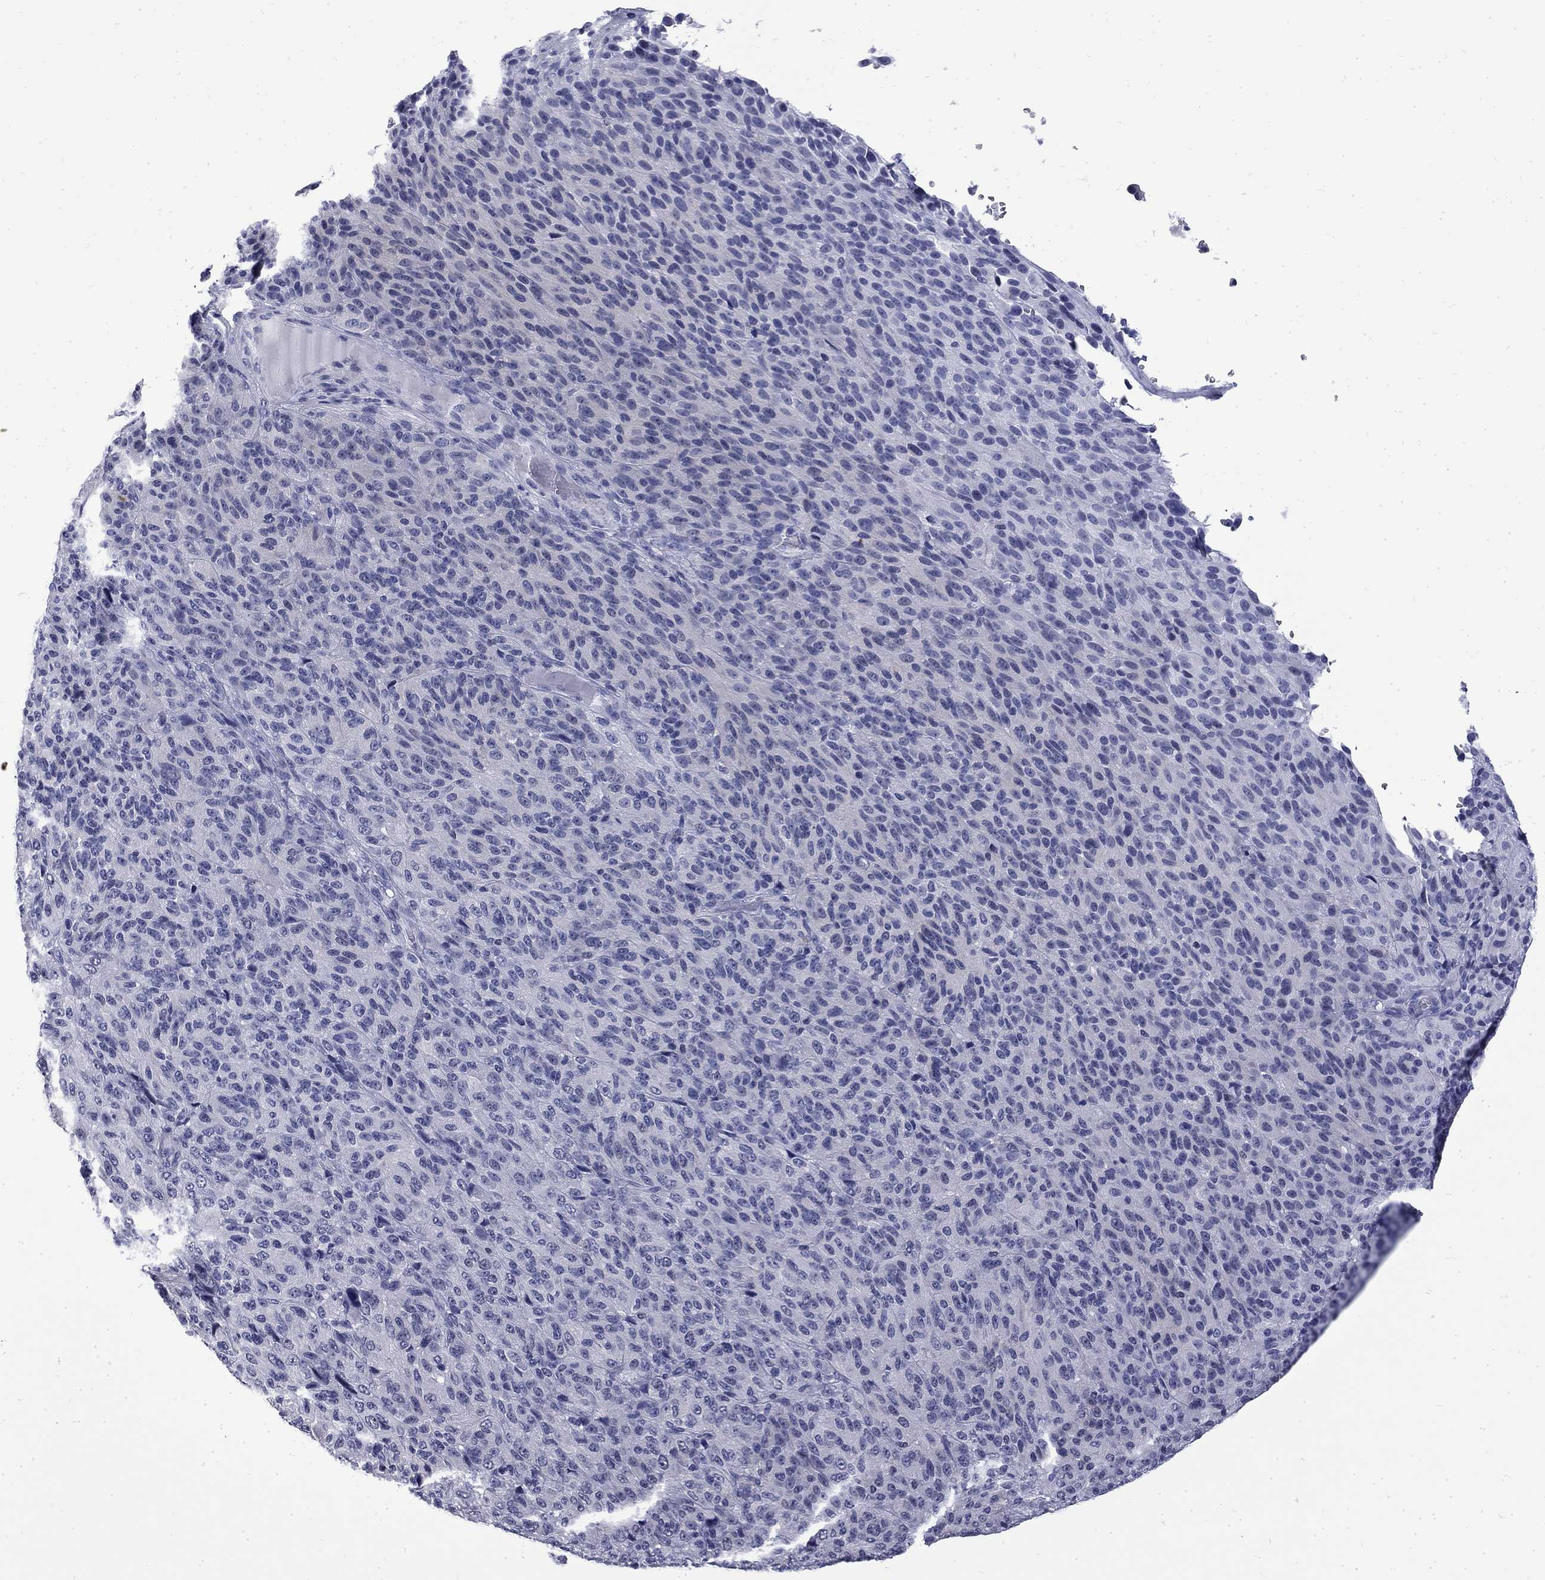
{"staining": {"intensity": "negative", "quantity": "none", "location": "none"}, "tissue": "melanoma", "cell_type": "Tumor cells", "image_type": "cancer", "snomed": [{"axis": "morphology", "description": "Malignant melanoma, Metastatic site"}, {"axis": "topography", "description": "Brain"}], "caption": "Photomicrograph shows no protein staining in tumor cells of melanoma tissue.", "gene": "MGARP", "patient": {"sex": "female", "age": 56}}